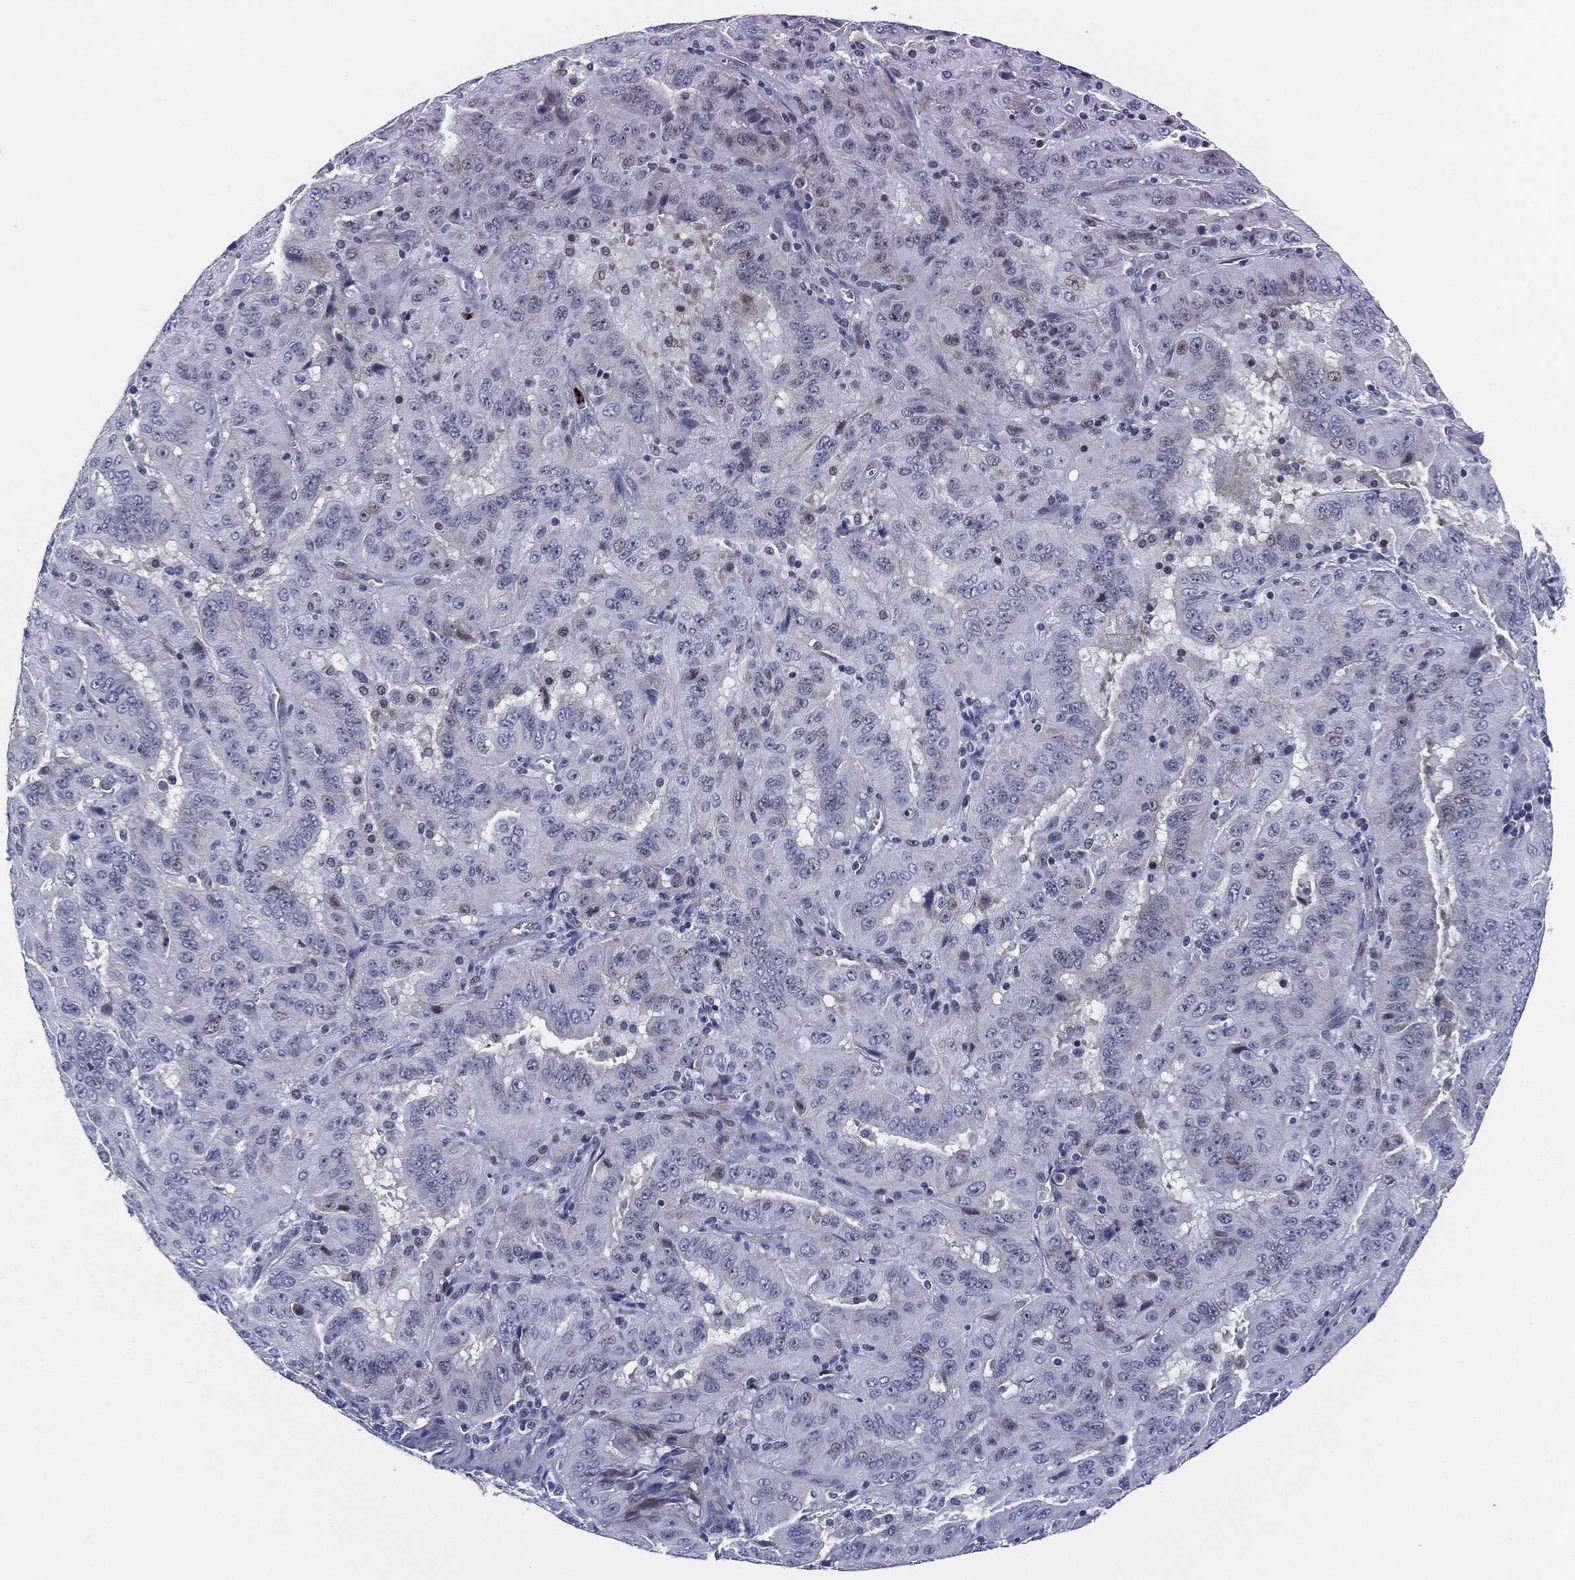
{"staining": {"intensity": "weak", "quantity": "<25%", "location": "nuclear"}, "tissue": "pancreatic cancer", "cell_type": "Tumor cells", "image_type": "cancer", "snomed": [{"axis": "morphology", "description": "Adenocarcinoma, NOS"}, {"axis": "topography", "description": "Pancreas"}], "caption": "Photomicrograph shows no protein expression in tumor cells of adenocarcinoma (pancreatic) tissue. Brightfield microscopy of immunohistochemistry (IHC) stained with DAB (3,3'-diaminobenzidine) (brown) and hematoxylin (blue), captured at high magnification.", "gene": "MPO", "patient": {"sex": "male", "age": 63}}